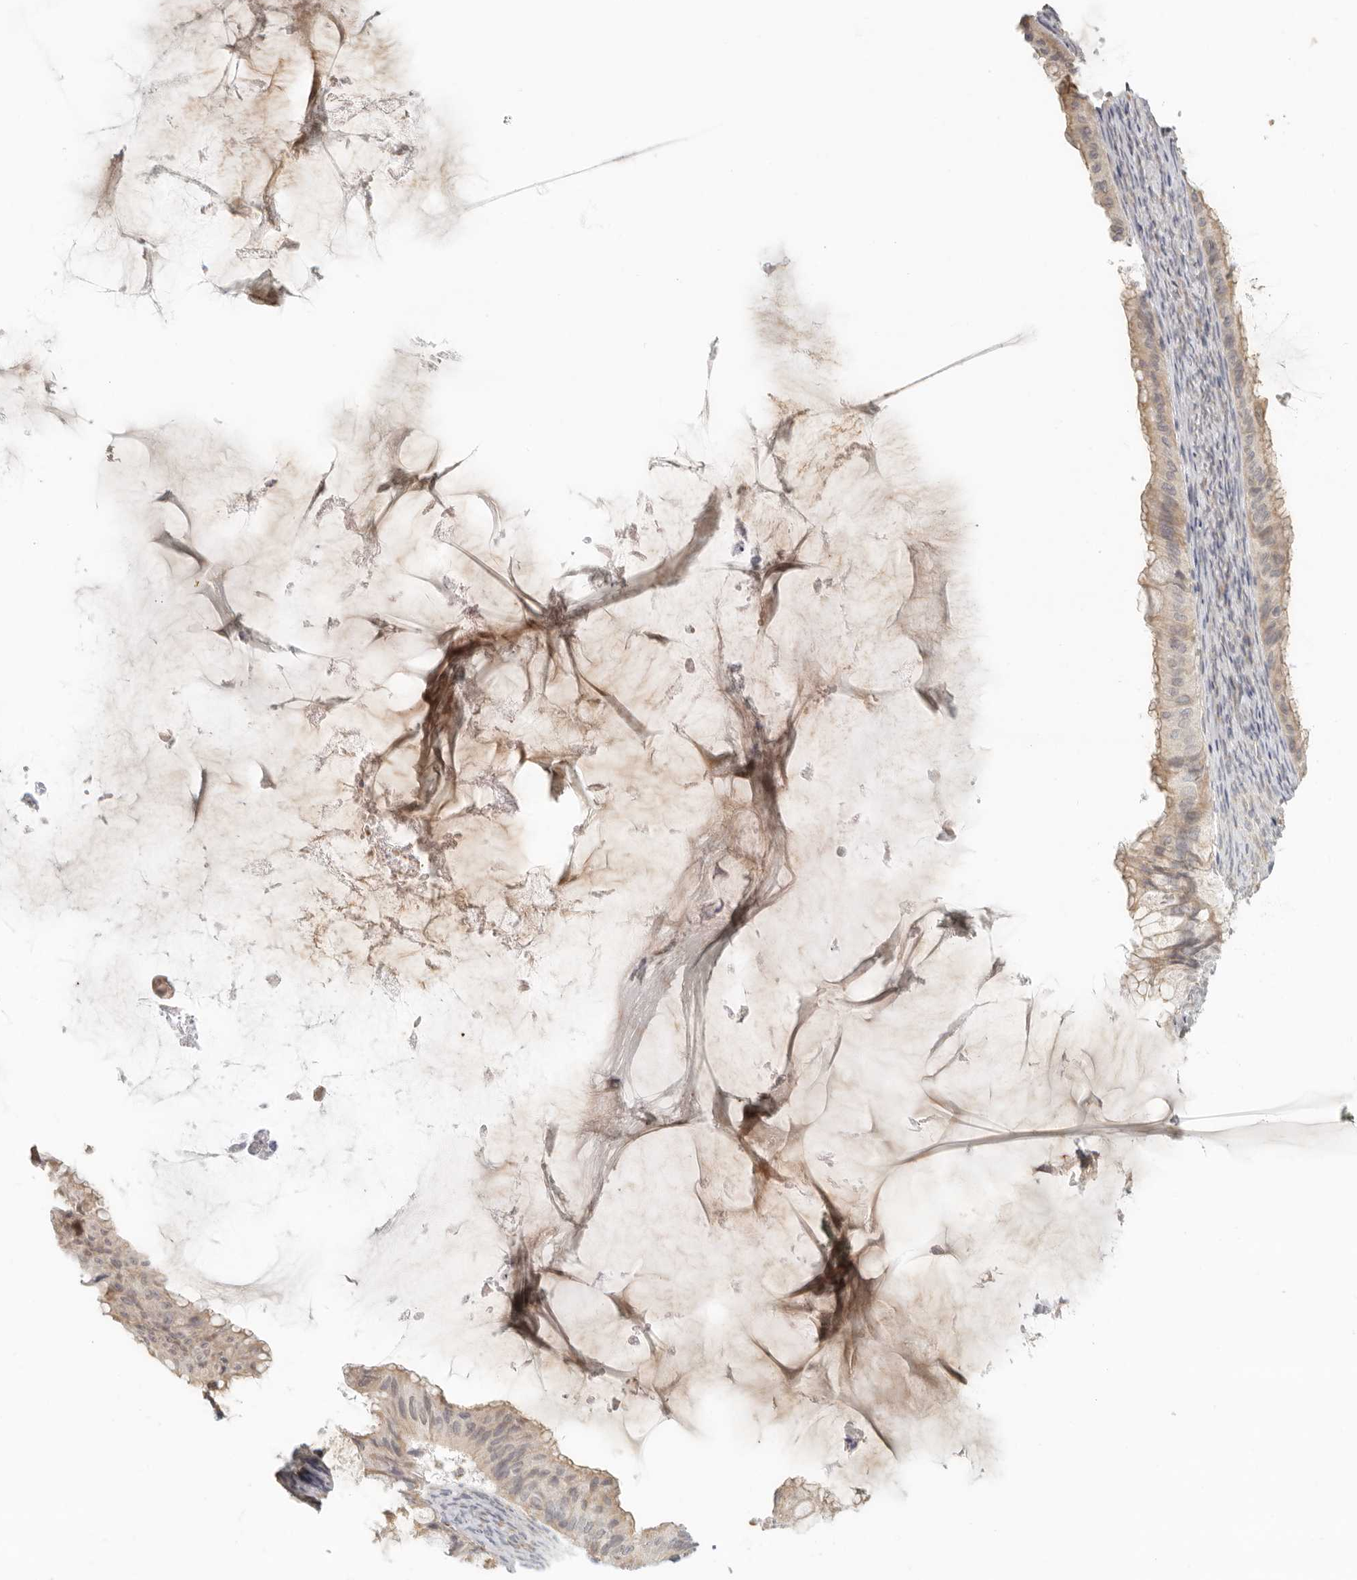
{"staining": {"intensity": "moderate", "quantity": ">75%", "location": "cytoplasmic/membranous"}, "tissue": "ovarian cancer", "cell_type": "Tumor cells", "image_type": "cancer", "snomed": [{"axis": "morphology", "description": "Cystadenocarcinoma, mucinous, NOS"}, {"axis": "topography", "description": "Ovary"}], "caption": "Human ovarian mucinous cystadenocarcinoma stained with a protein marker demonstrates moderate staining in tumor cells.", "gene": "KDF1", "patient": {"sex": "female", "age": 61}}